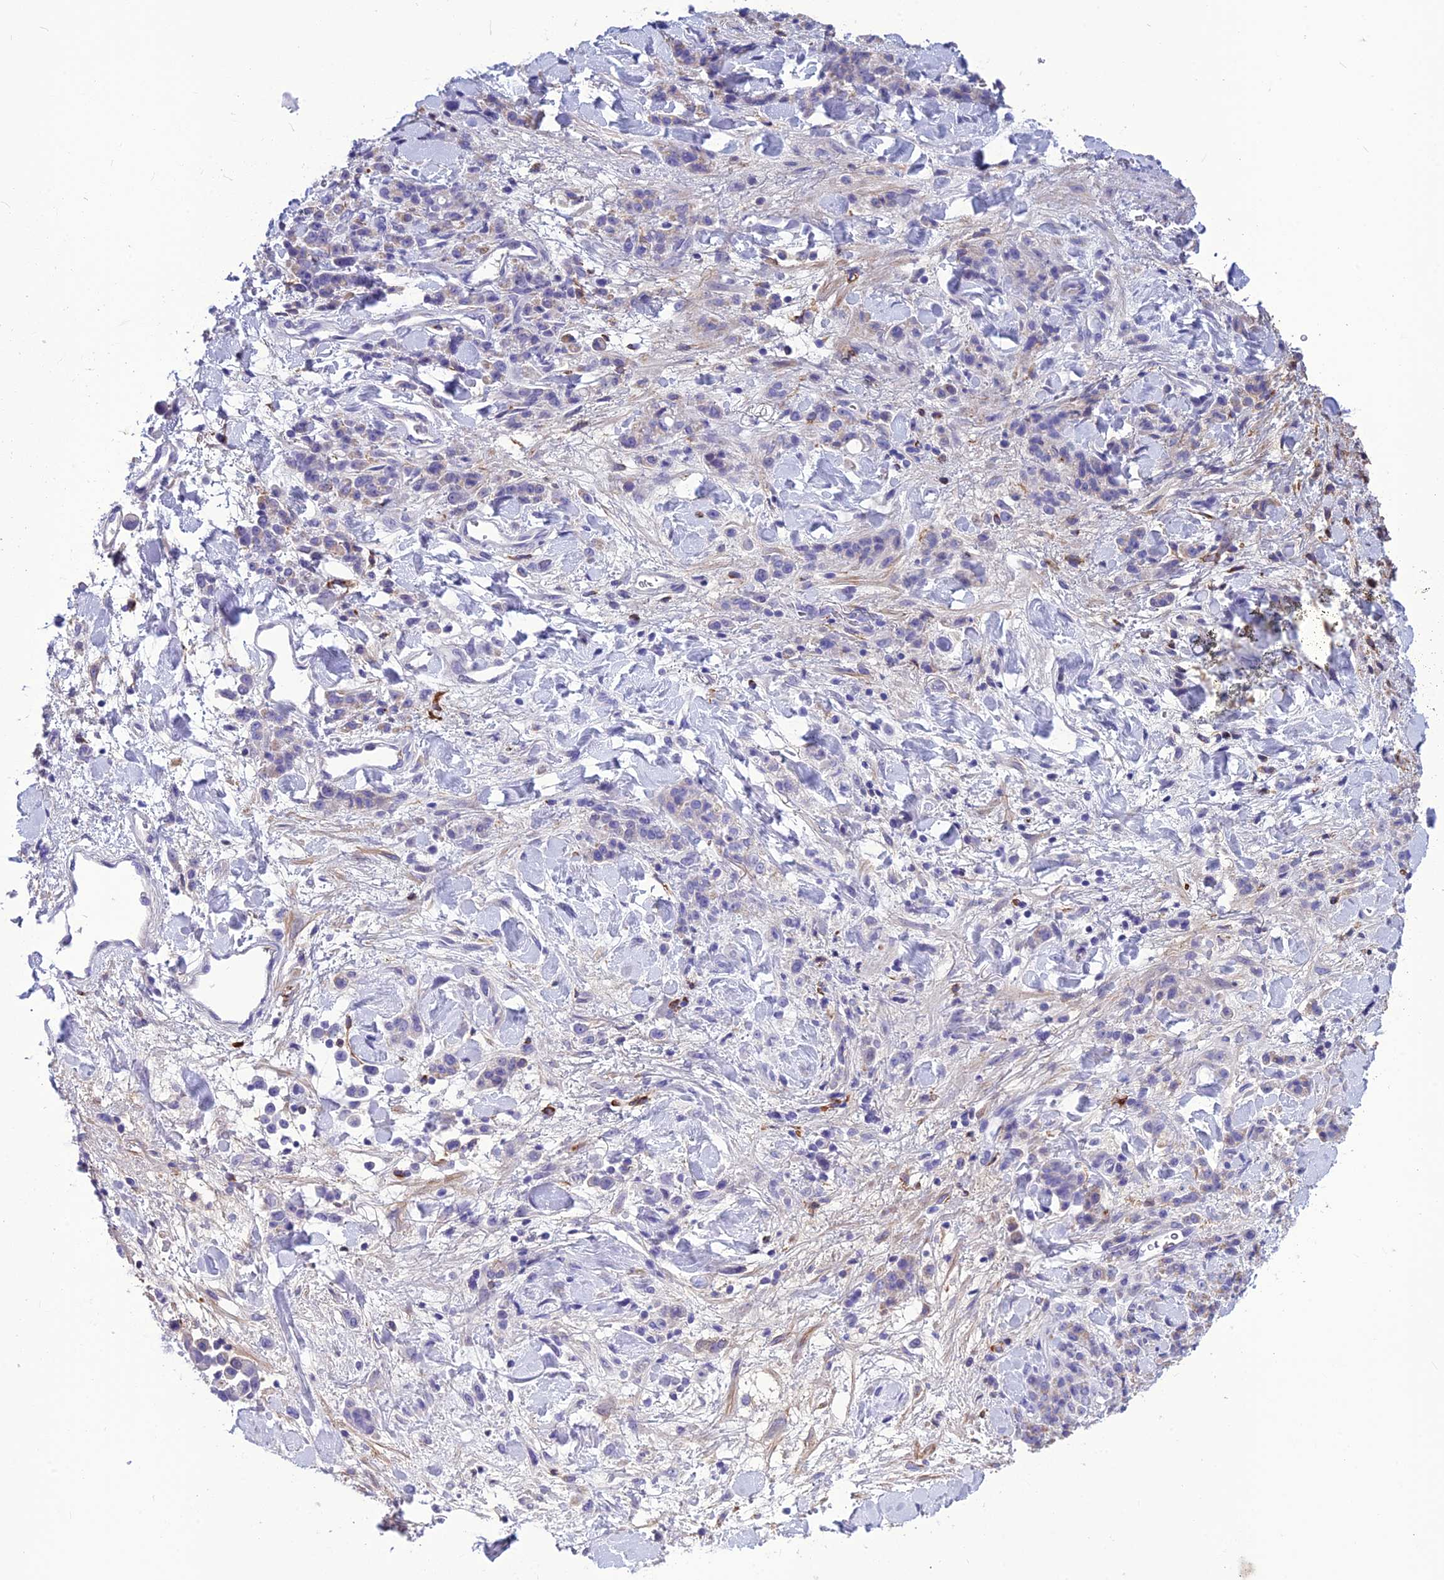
{"staining": {"intensity": "negative", "quantity": "none", "location": "none"}, "tissue": "stomach cancer", "cell_type": "Tumor cells", "image_type": "cancer", "snomed": [{"axis": "morphology", "description": "Normal tissue, NOS"}, {"axis": "morphology", "description": "Adenocarcinoma, NOS"}, {"axis": "topography", "description": "Stomach"}], "caption": "Tumor cells are negative for brown protein staining in stomach cancer (adenocarcinoma).", "gene": "BBS2", "patient": {"sex": "male", "age": 82}}